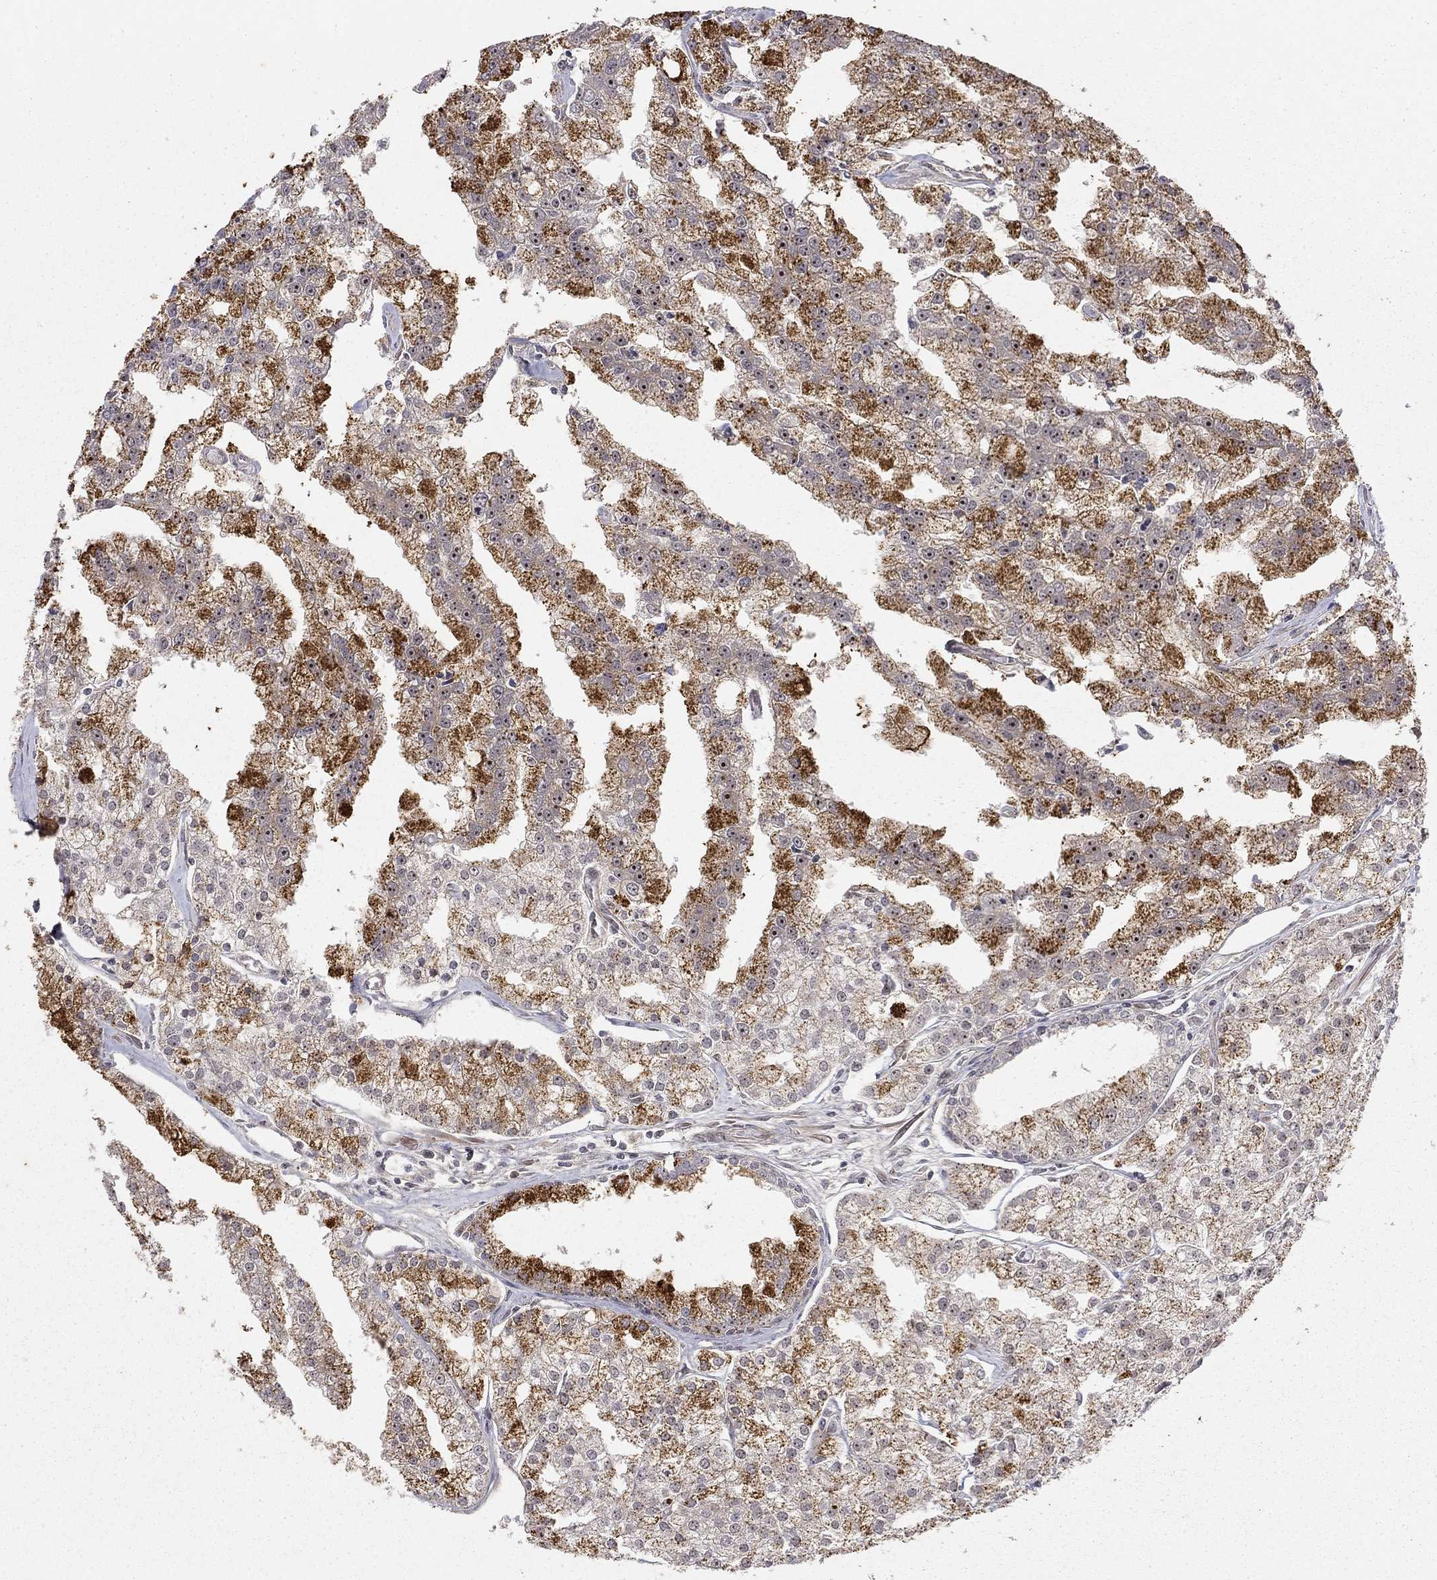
{"staining": {"intensity": "strong", "quantity": "25%-75%", "location": "cytoplasmic/membranous"}, "tissue": "prostate cancer", "cell_type": "Tumor cells", "image_type": "cancer", "snomed": [{"axis": "morphology", "description": "Adenocarcinoma, NOS"}, {"axis": "topography", "description": "Prostate"}], "caption": "Human adenocarcinoma (prostate) stained with a brown dye exhibits strong cytoplasmic/membranous positive staining in approximately 25%-75% of tumor cells.", "gene": "STXBP6", "patient": {"sex": "male", "age": 70}}